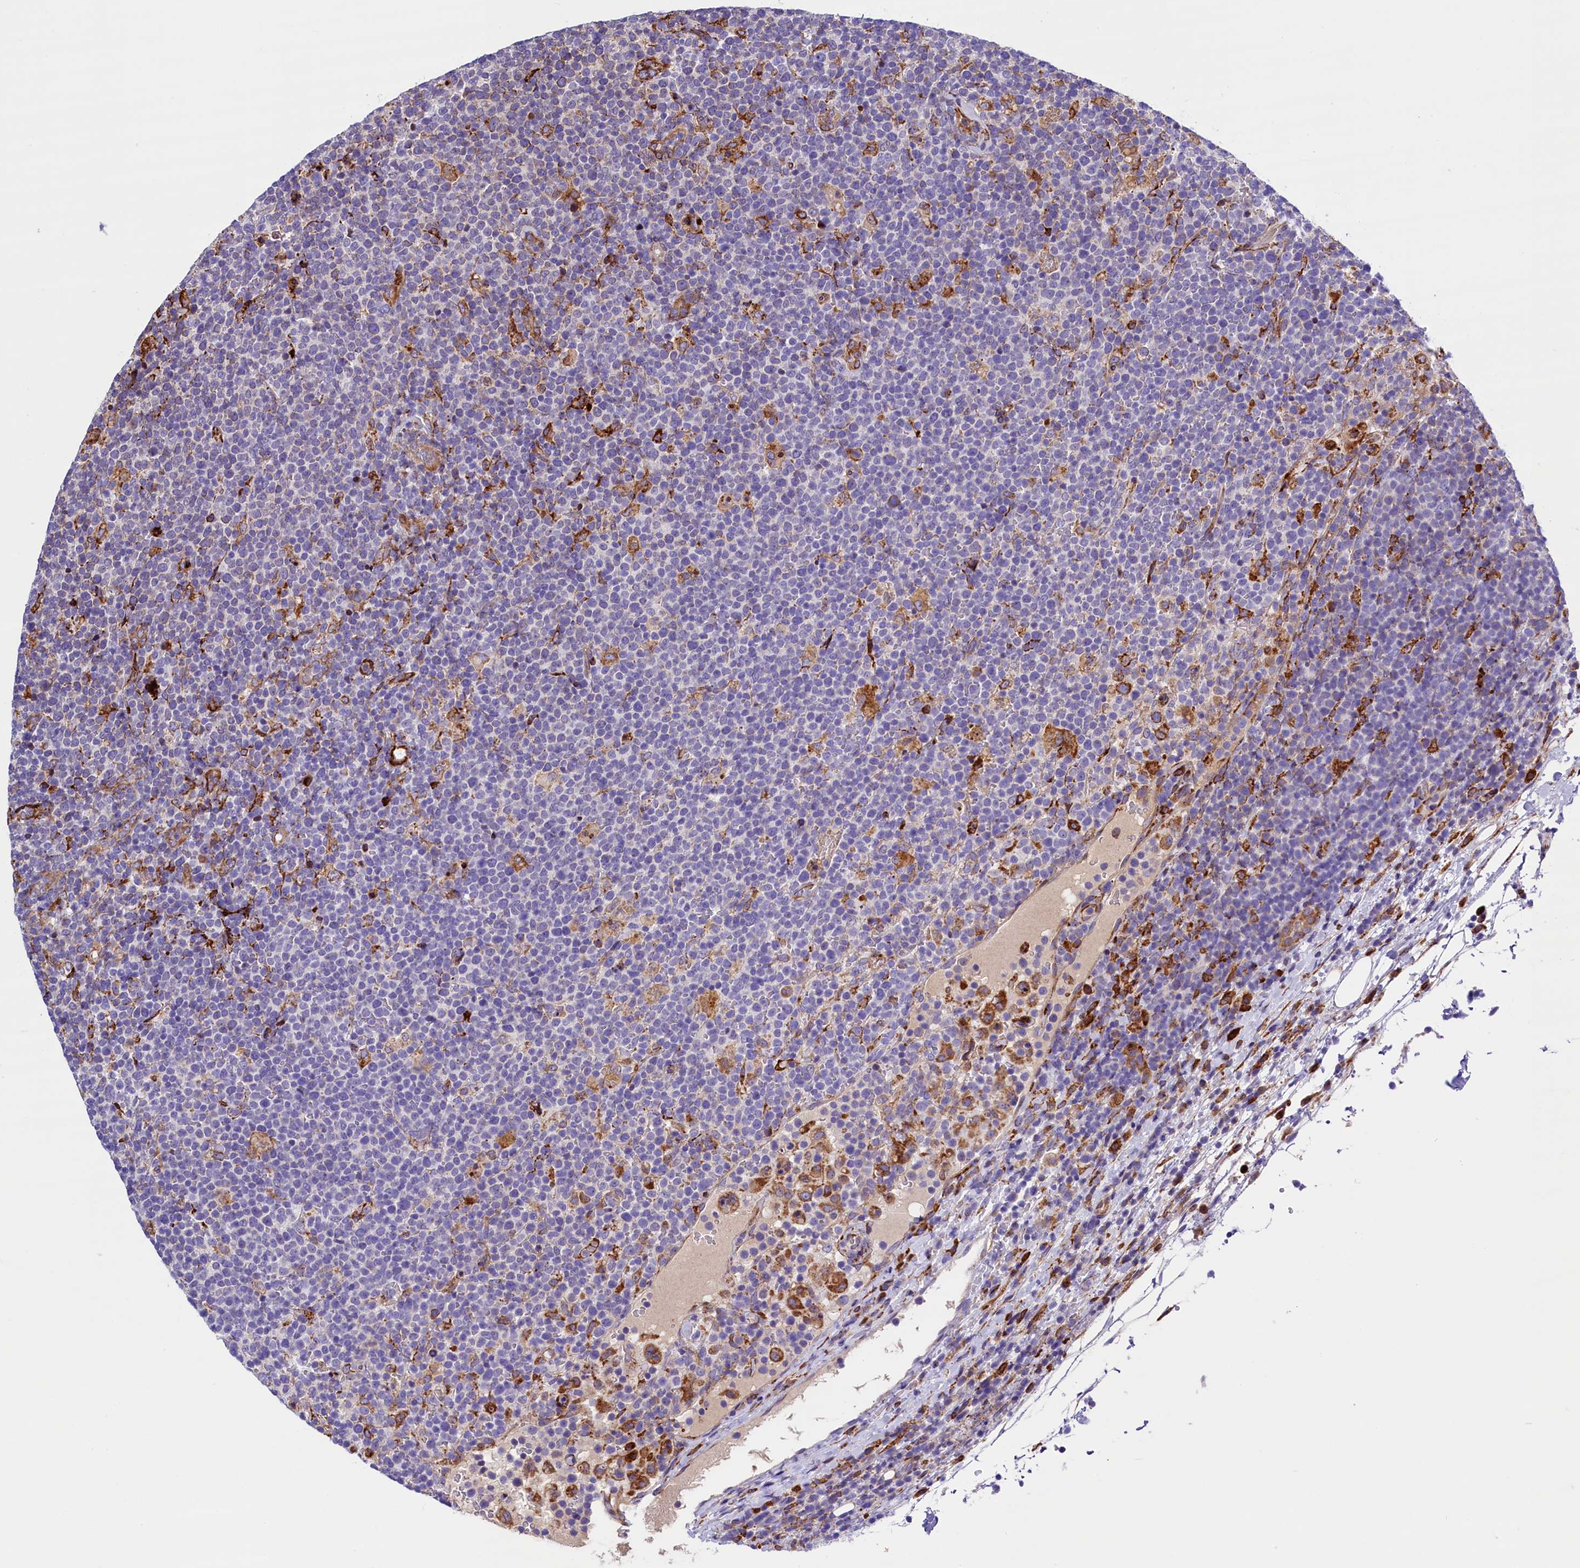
{"staining": {"intensity": "negative", "quantity": "none", "location": "none"}, "tissue": "lymphoma", "cell_type": "Tumor cells", "image_type": "cancer", "snomed": [{"axis": "morphology", "description": "Malignant lymphoma, non-Hodgkin's type, High grade"}, {"axis": "topography", "description": "Lymph node"}], "caption": "There is no significant expression in tumor cells of lymphoma. (Brightfield microscopy of DAB IHC at high magnification).", "gene": "CMTR2", "patient": {"sex": "male", "age": 61}}